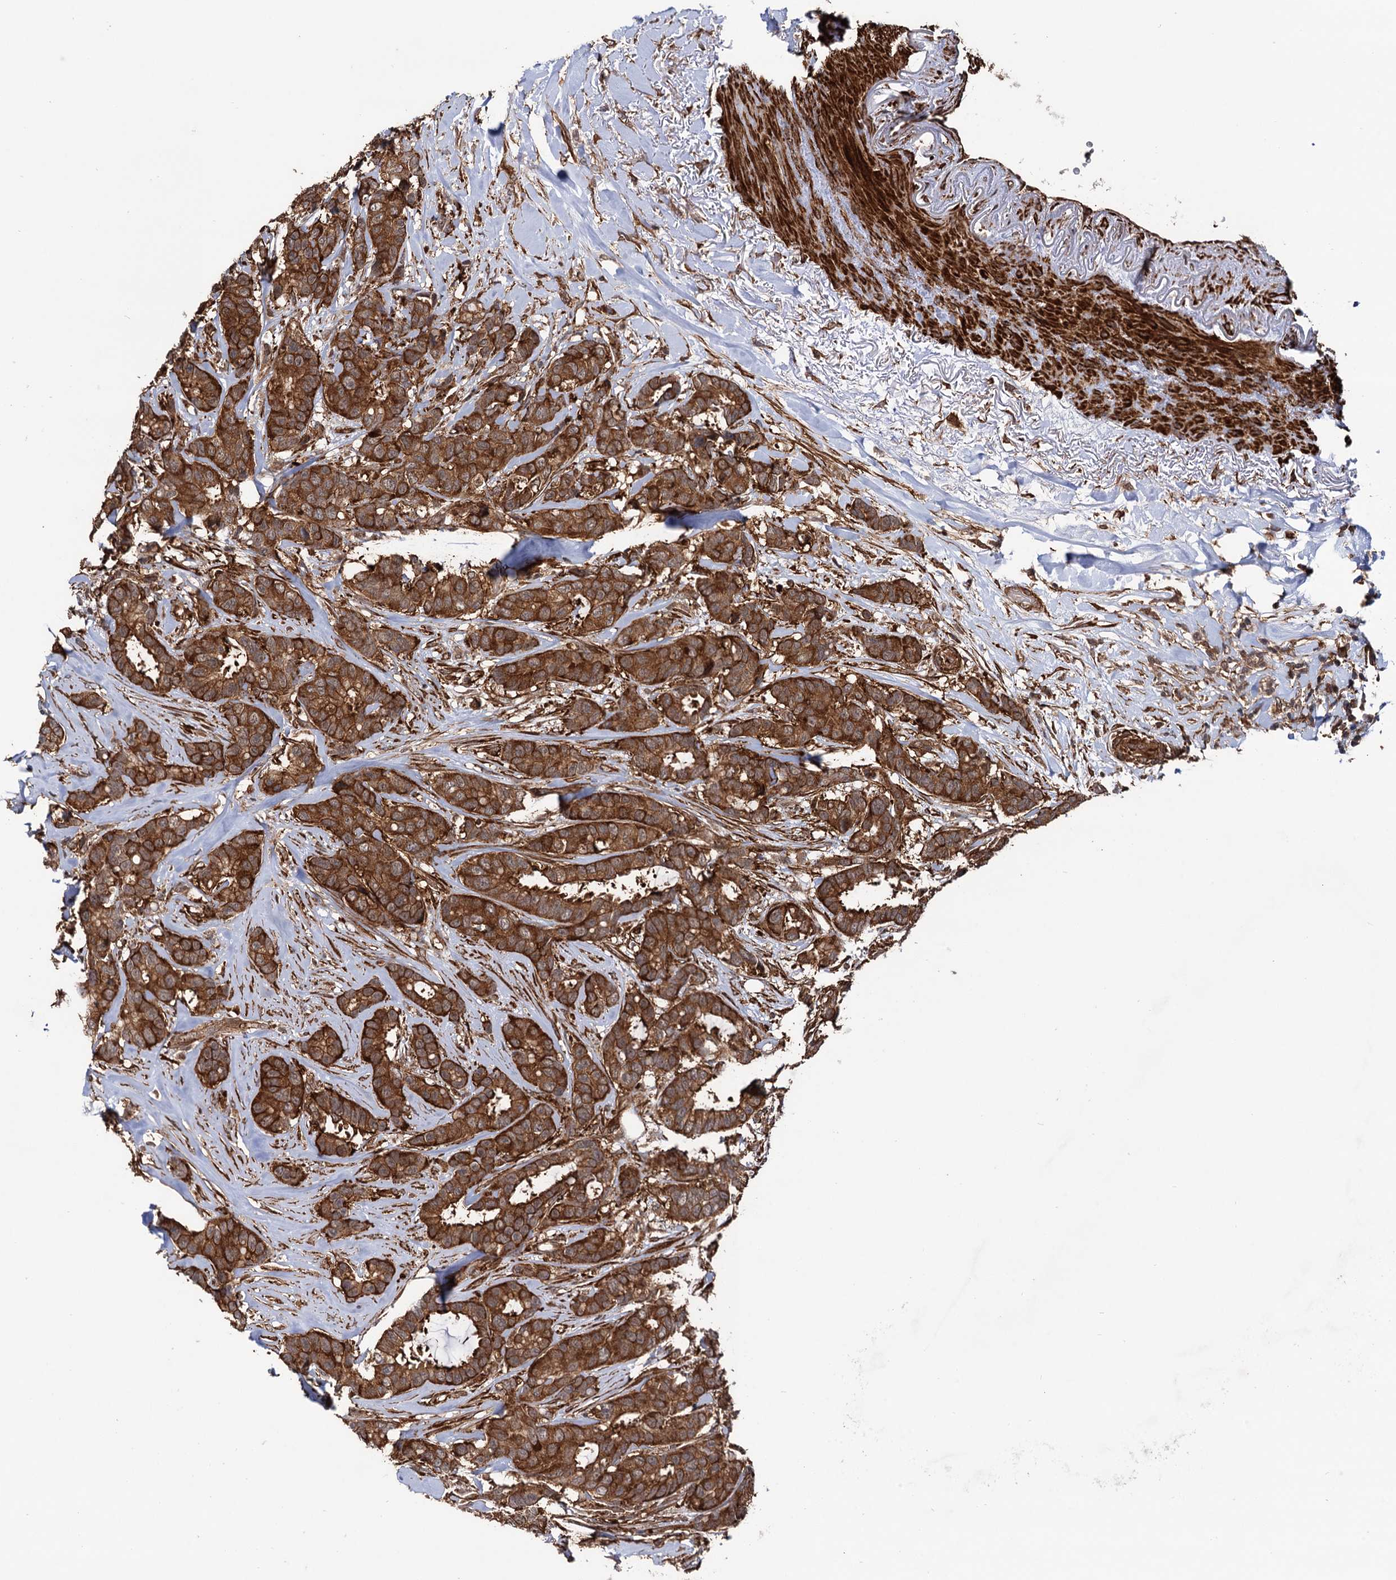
{"staining": {"intensity": "strong", "quantity": ">75%", "location": "cytoplasmic/membranous"}, "tissue": "breast cancer", "cell_type": "Tumor cells", "image_type": "cancer", "snomed": [{"axis": "morphology", "description": "Duct carcinoma"}, {"axis": "topography", "description": "Breast"}], "caption": "A histopathology image of human invasive ductal carcinoma (breast) stained for a protein exhibits strong cytoplasmic/membranous brown staining in tumor cells.", "gene": "ATP8B4", "patient": {"sex": "female", "age": 87}}